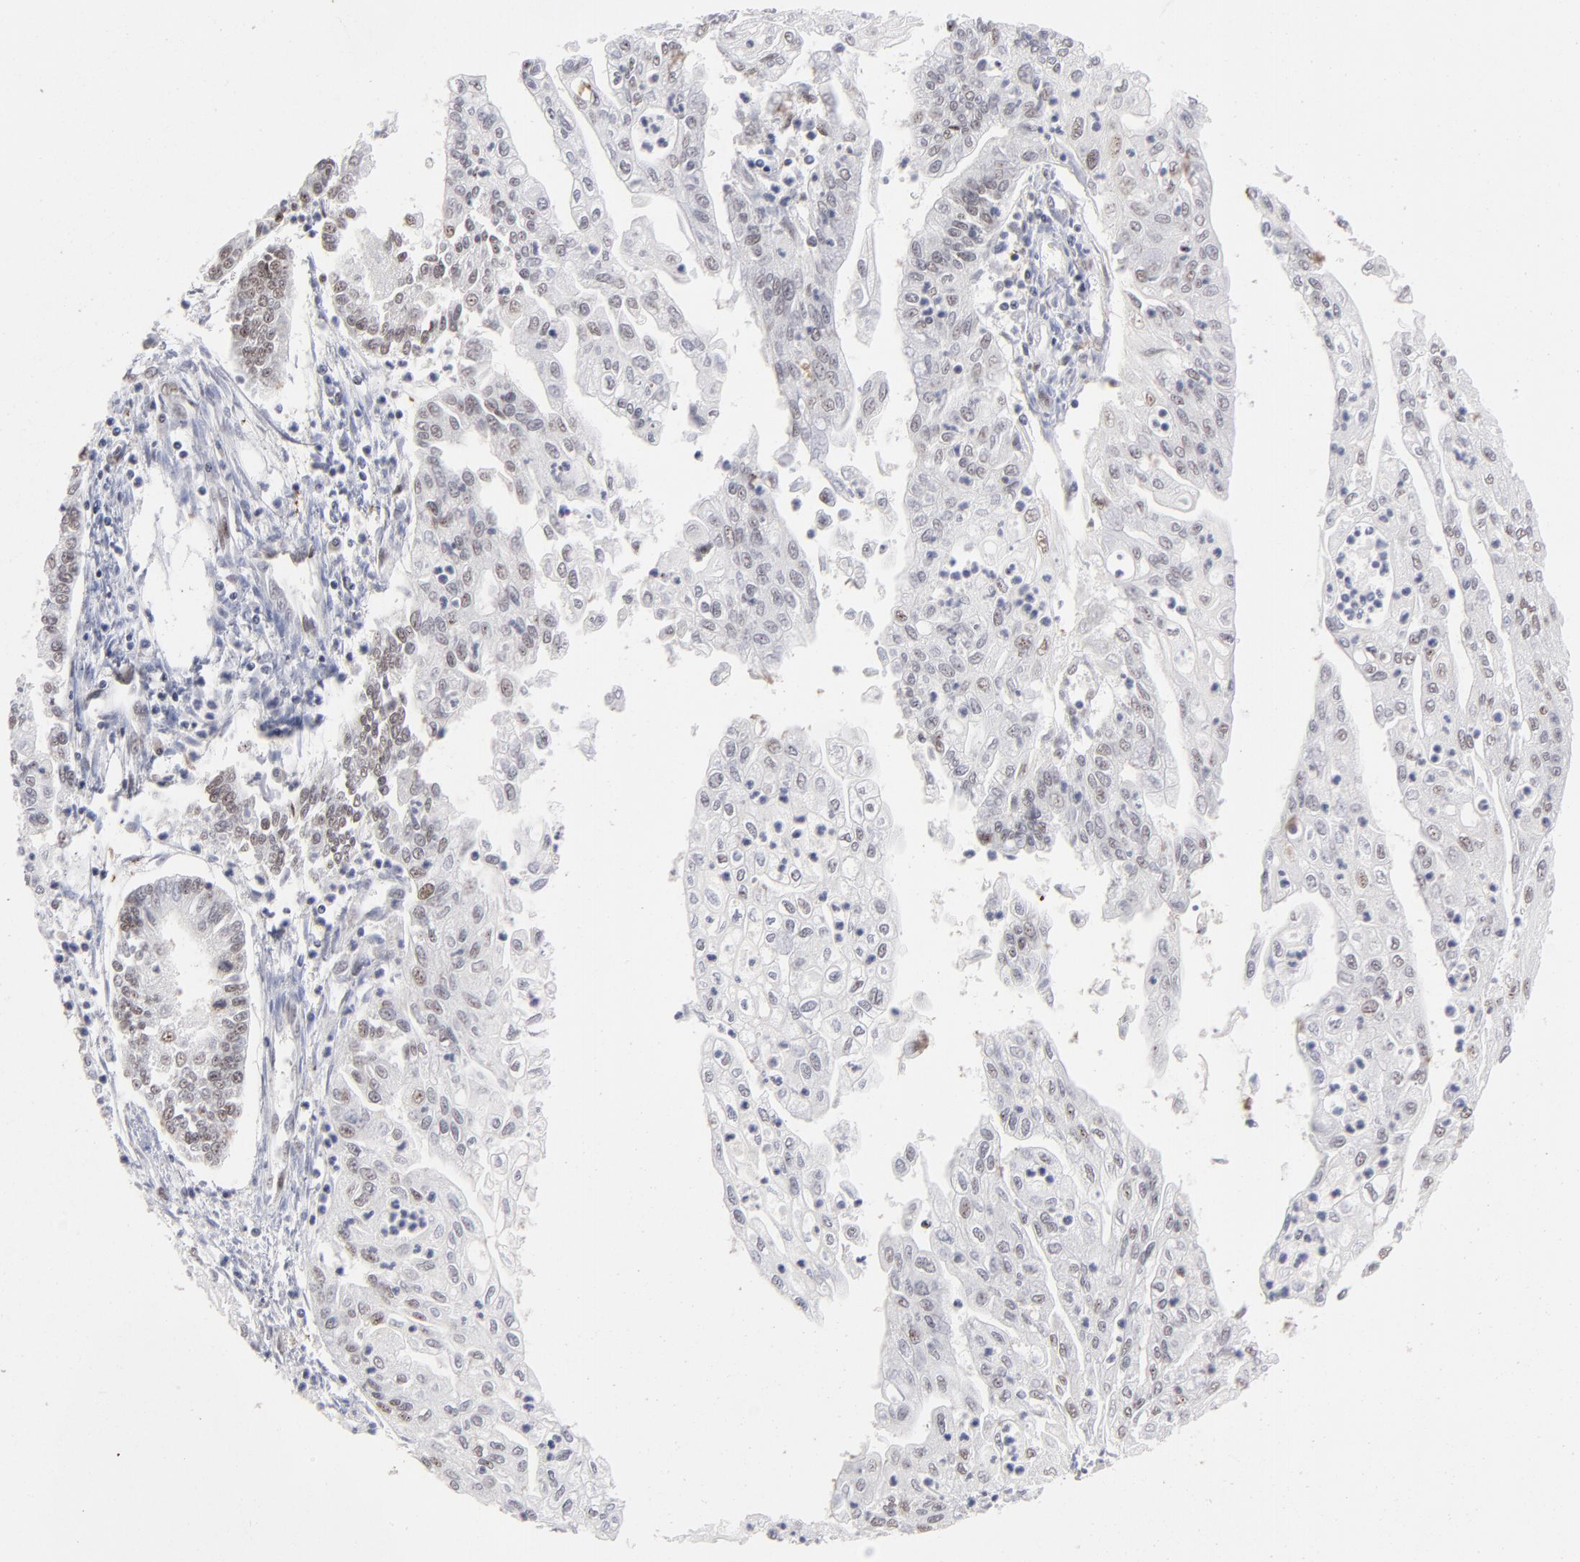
{"staining": {"intensity": "negative", "quantity": "none", "location": "none"}, "tissue": "endometrial cancer", "cell_type": "Tumor cells", "image_type": "cancer", "snomed": [{"axis": "morphology", "description": "Adenocarcinoma, NOS"}, {"axis": "topography", "description": "Endometrium"}], "caption": "Immunohistochemical staining of human endometrial cancer (adenocarcinoma) shows no significant positivity in tumor cells.", "gene": "CCR2", "patient": {"sex": "female", "age": 75}}